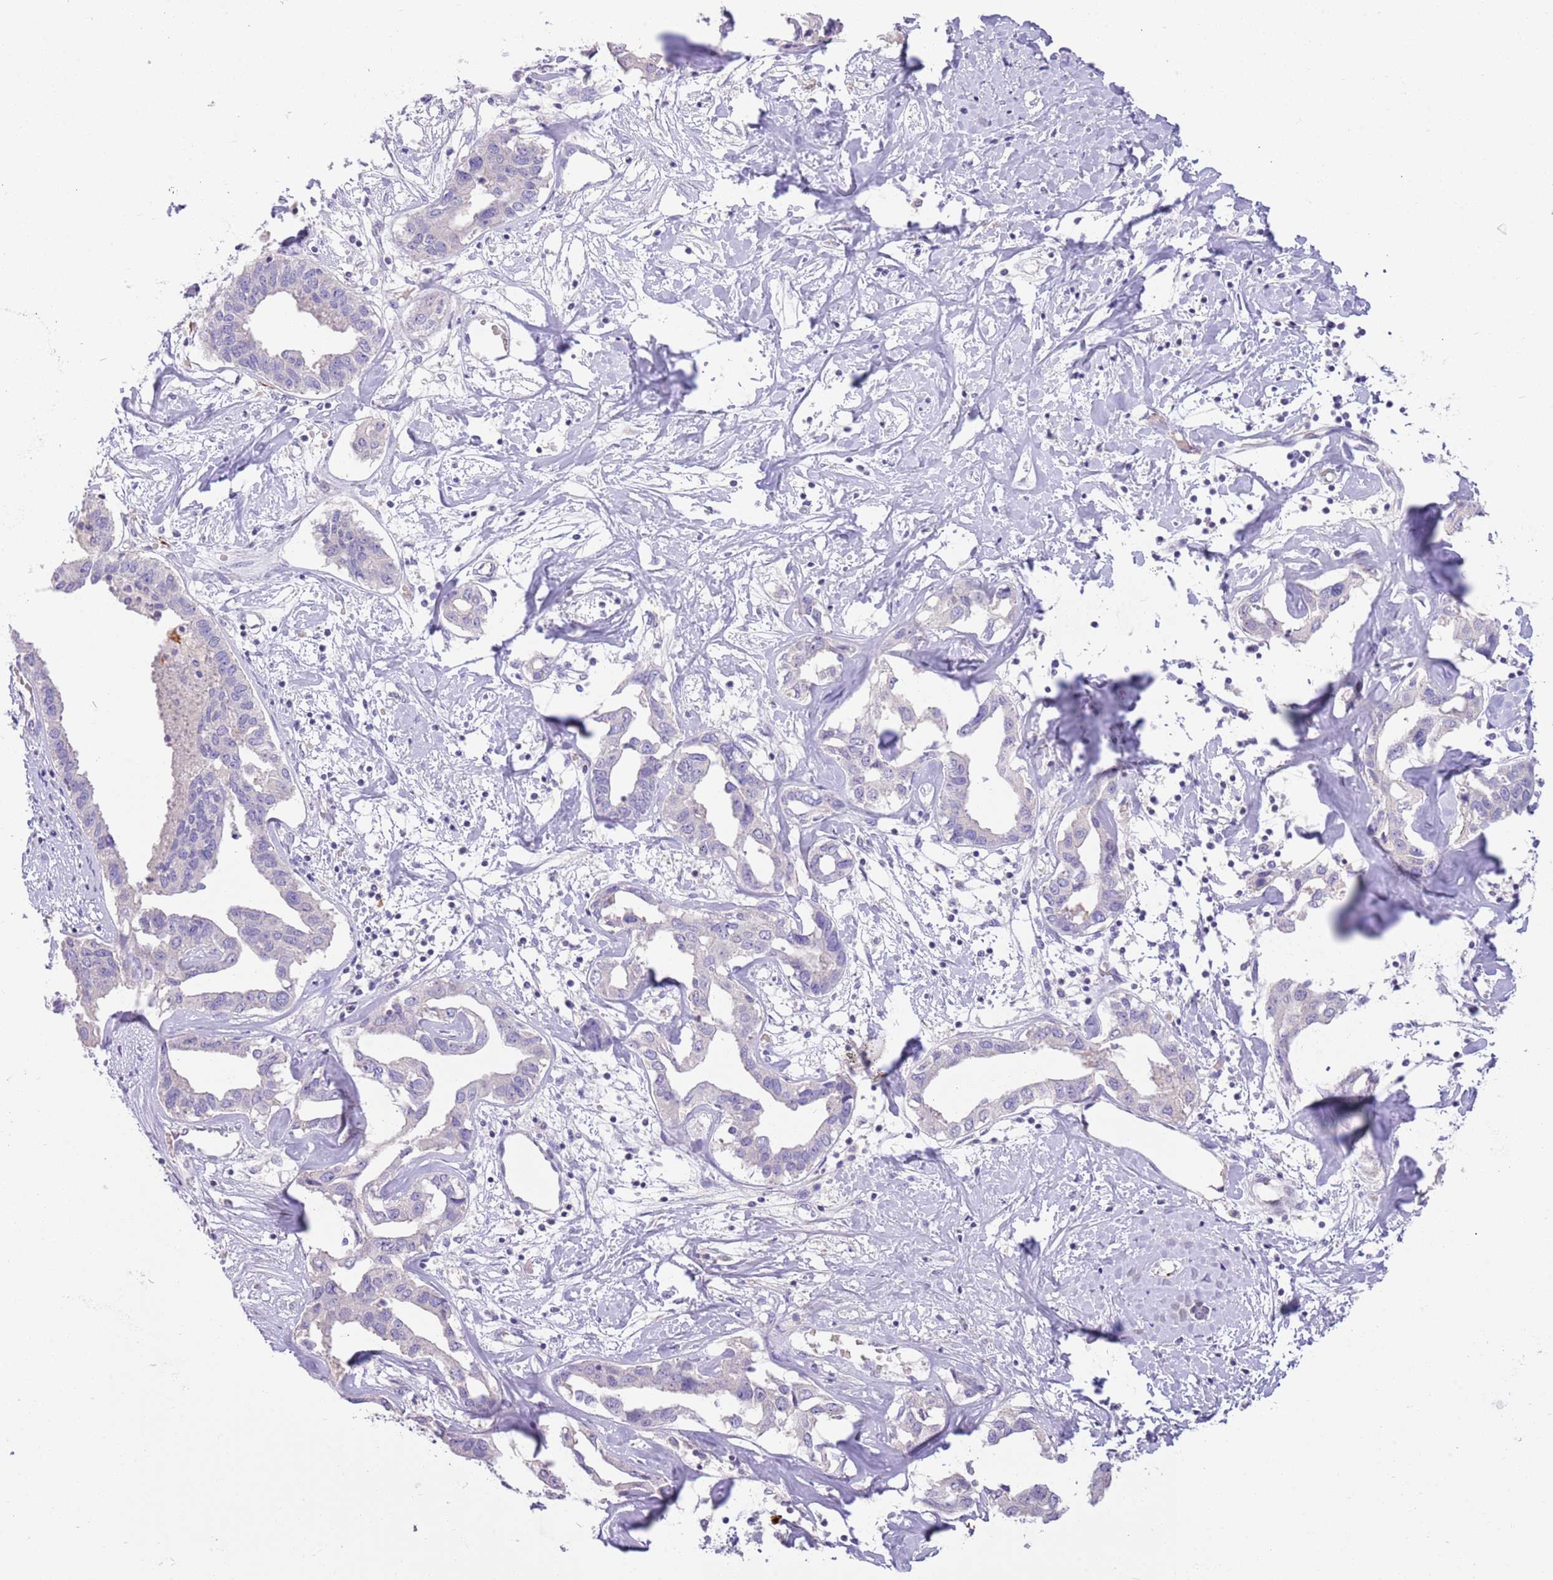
{"staining": {"intensity": "negative", "quantity": "none", "location": "none"}, "tissue": "liver cancer", "cell_type": "Tumor cells", "image_type": "cancer", "snomed": [{"axis": "morphology", "description": "Cholangiocarcinoma"}, {"axis": "topography", "description": "Liver"}], "caption": "This is a photomicrograph of IHC staining of liver cancer (cholangiocarcinoma), which shows no expression in tumor cells.", "gene": "SFTPA1", "patient": {"sex": "male", "age": 59}}